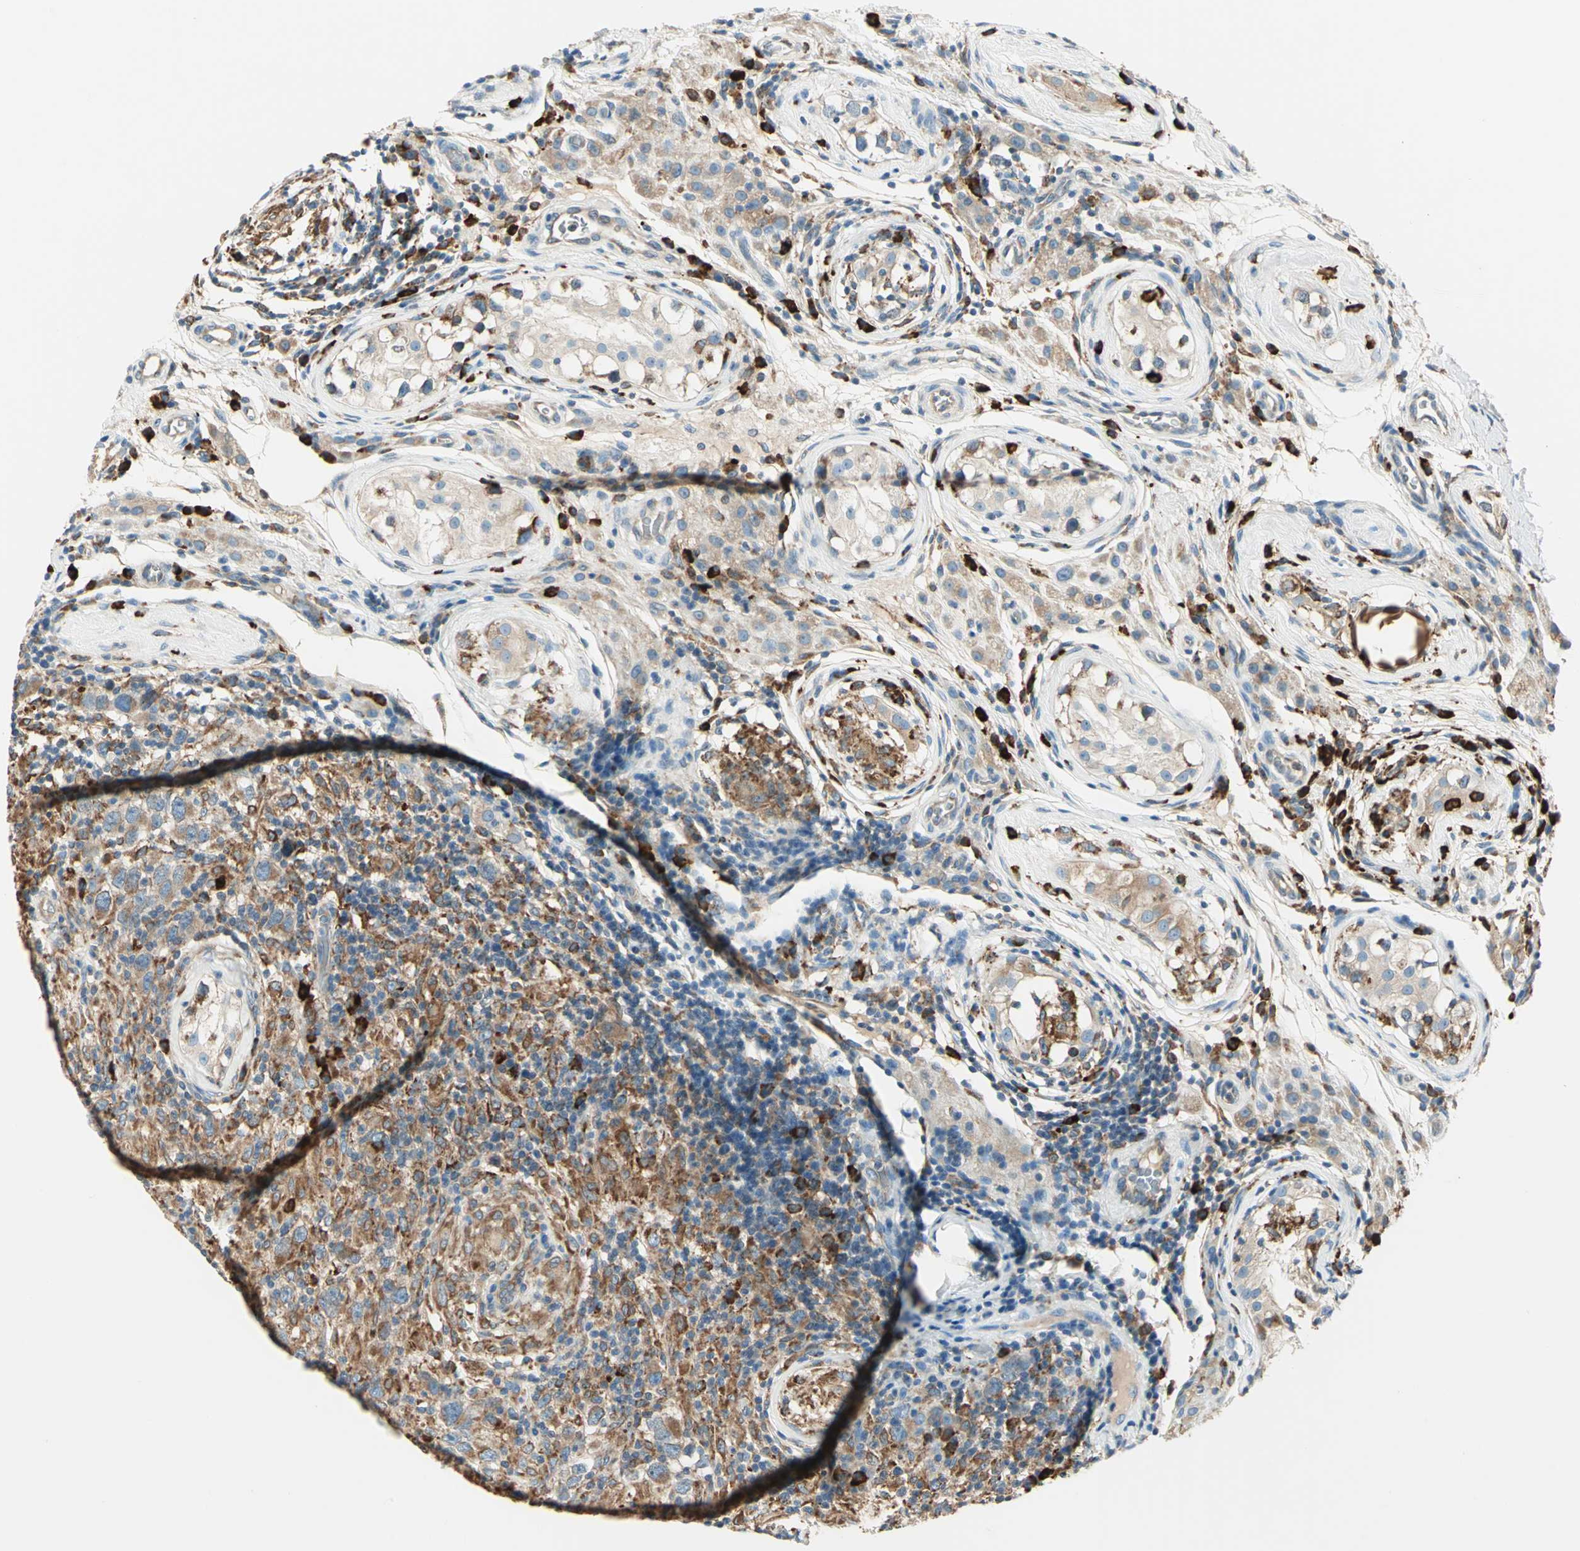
{"staining": {"intensity": "moderate", "quantity": ">75%", "location": "cytoplasmic/membranous"}, "tissue": "testis cancer", "cell_type": "Tumor cells", "image_type": "cancer", "snomed": [{"axis": "morphology", "description": "Carcinoma, Embryonal, NOS"}, {"axis": "topography", "description": "Testis"}], "caption": "This histopathology image reveals immunohistochemistry (IHC) staining of human testis cancer, with medium moderate cytoplasmic/membranous staining in approximately >75% of tumor cells.", "gene": "PDIA4", "patient": {"sex": "male", "age": 21}}